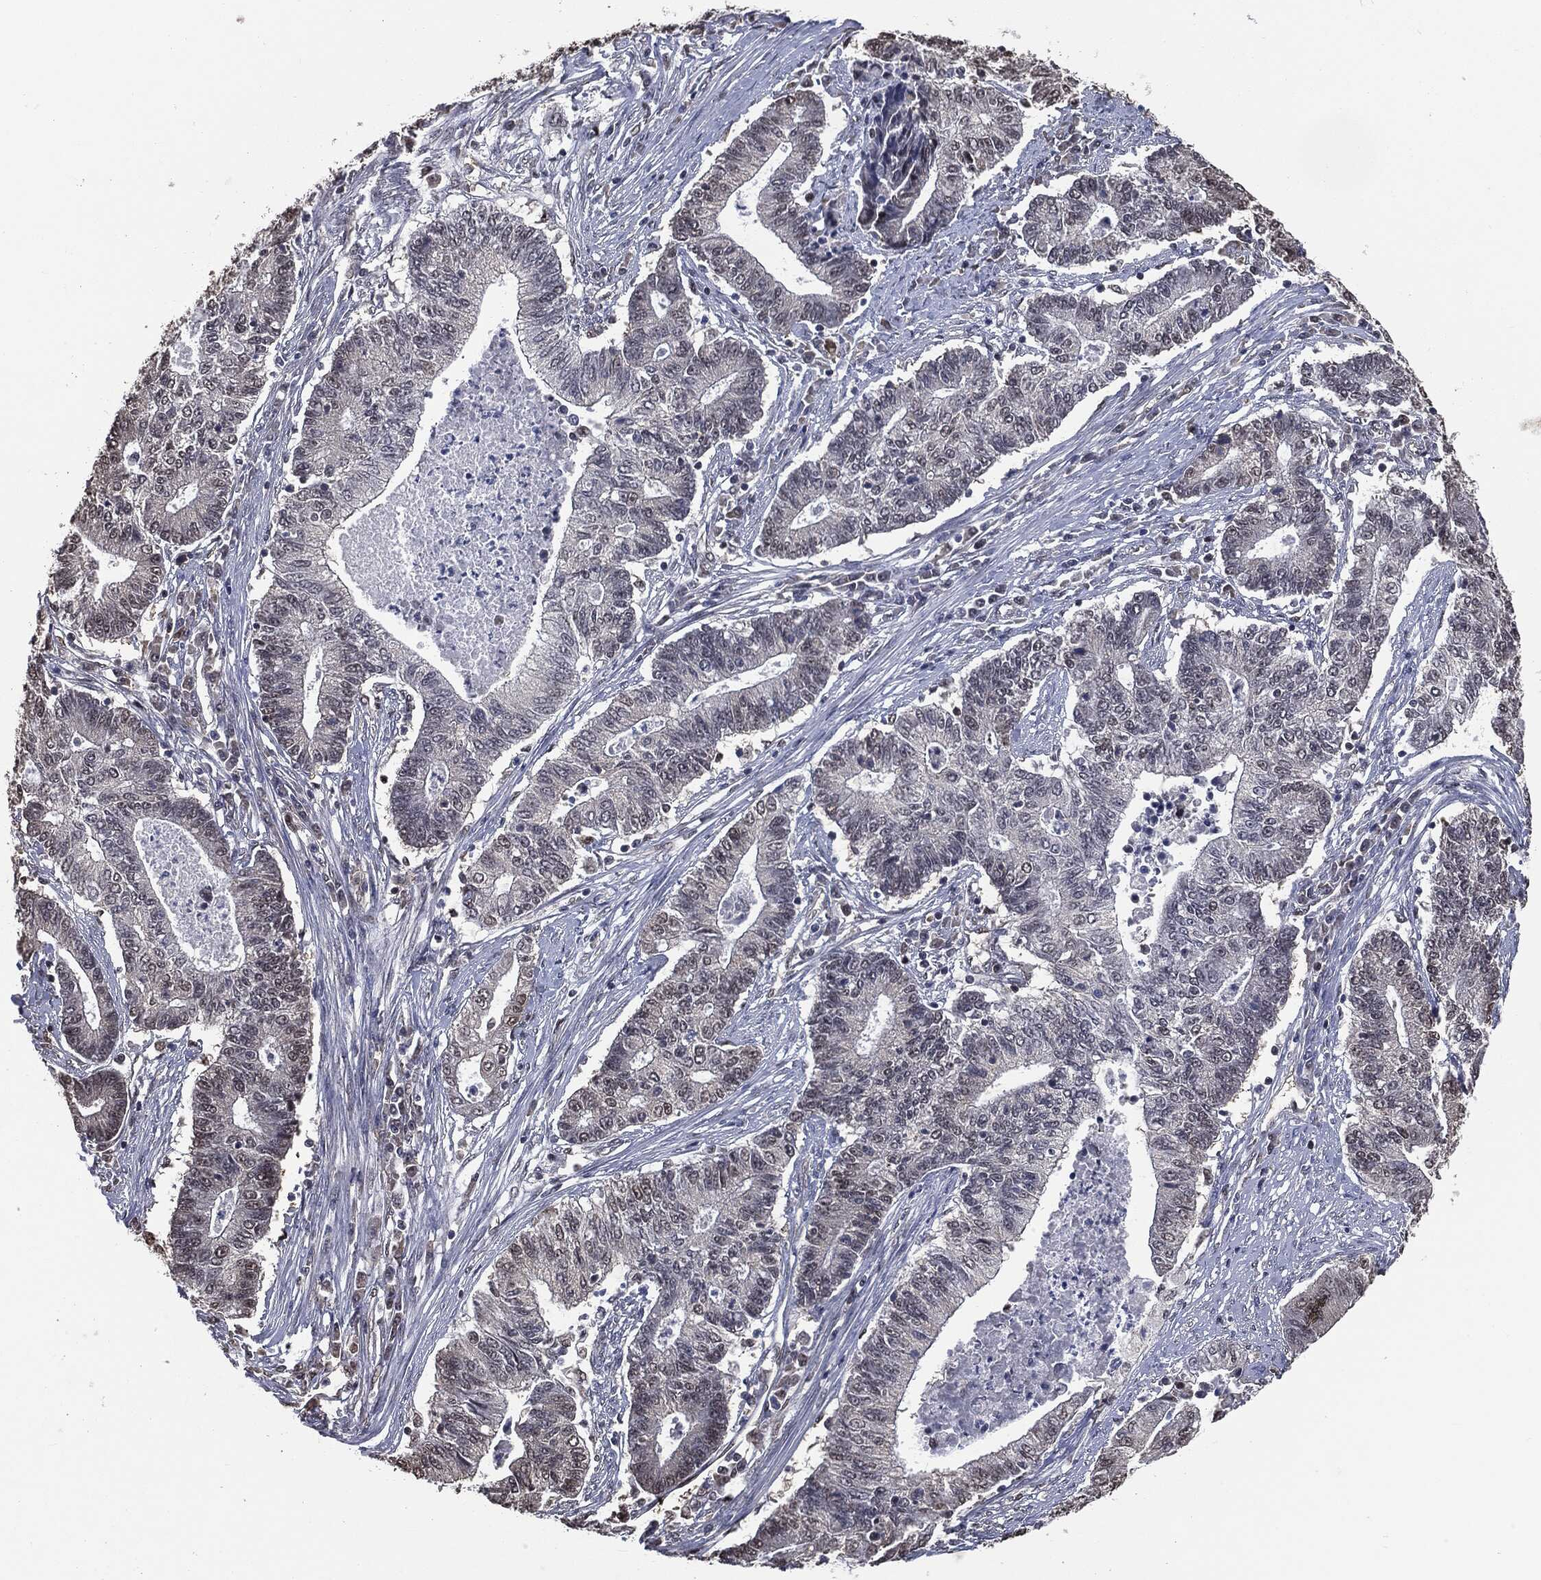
{"staining": {"intensity": "negative", "quantity": "none", "location": "none"}, "tissue": "endometrial cancer", "cell_type": "Tumor cells", "image_type": "cancer", "snomed": [{"axis": "morphology", "description": "Adenocarcinoma, NOS"}, {"axis": "topography", "description": "Uterus"}, {"axis": "topography", "description": "Endometrium"}], "caption": "The histopathology image displays no significant staining in tumor cells of endometrial cancer (adenocarcinoma).", "gene": "SHLD2", "patient": {"sex": "female", "age": 54}}